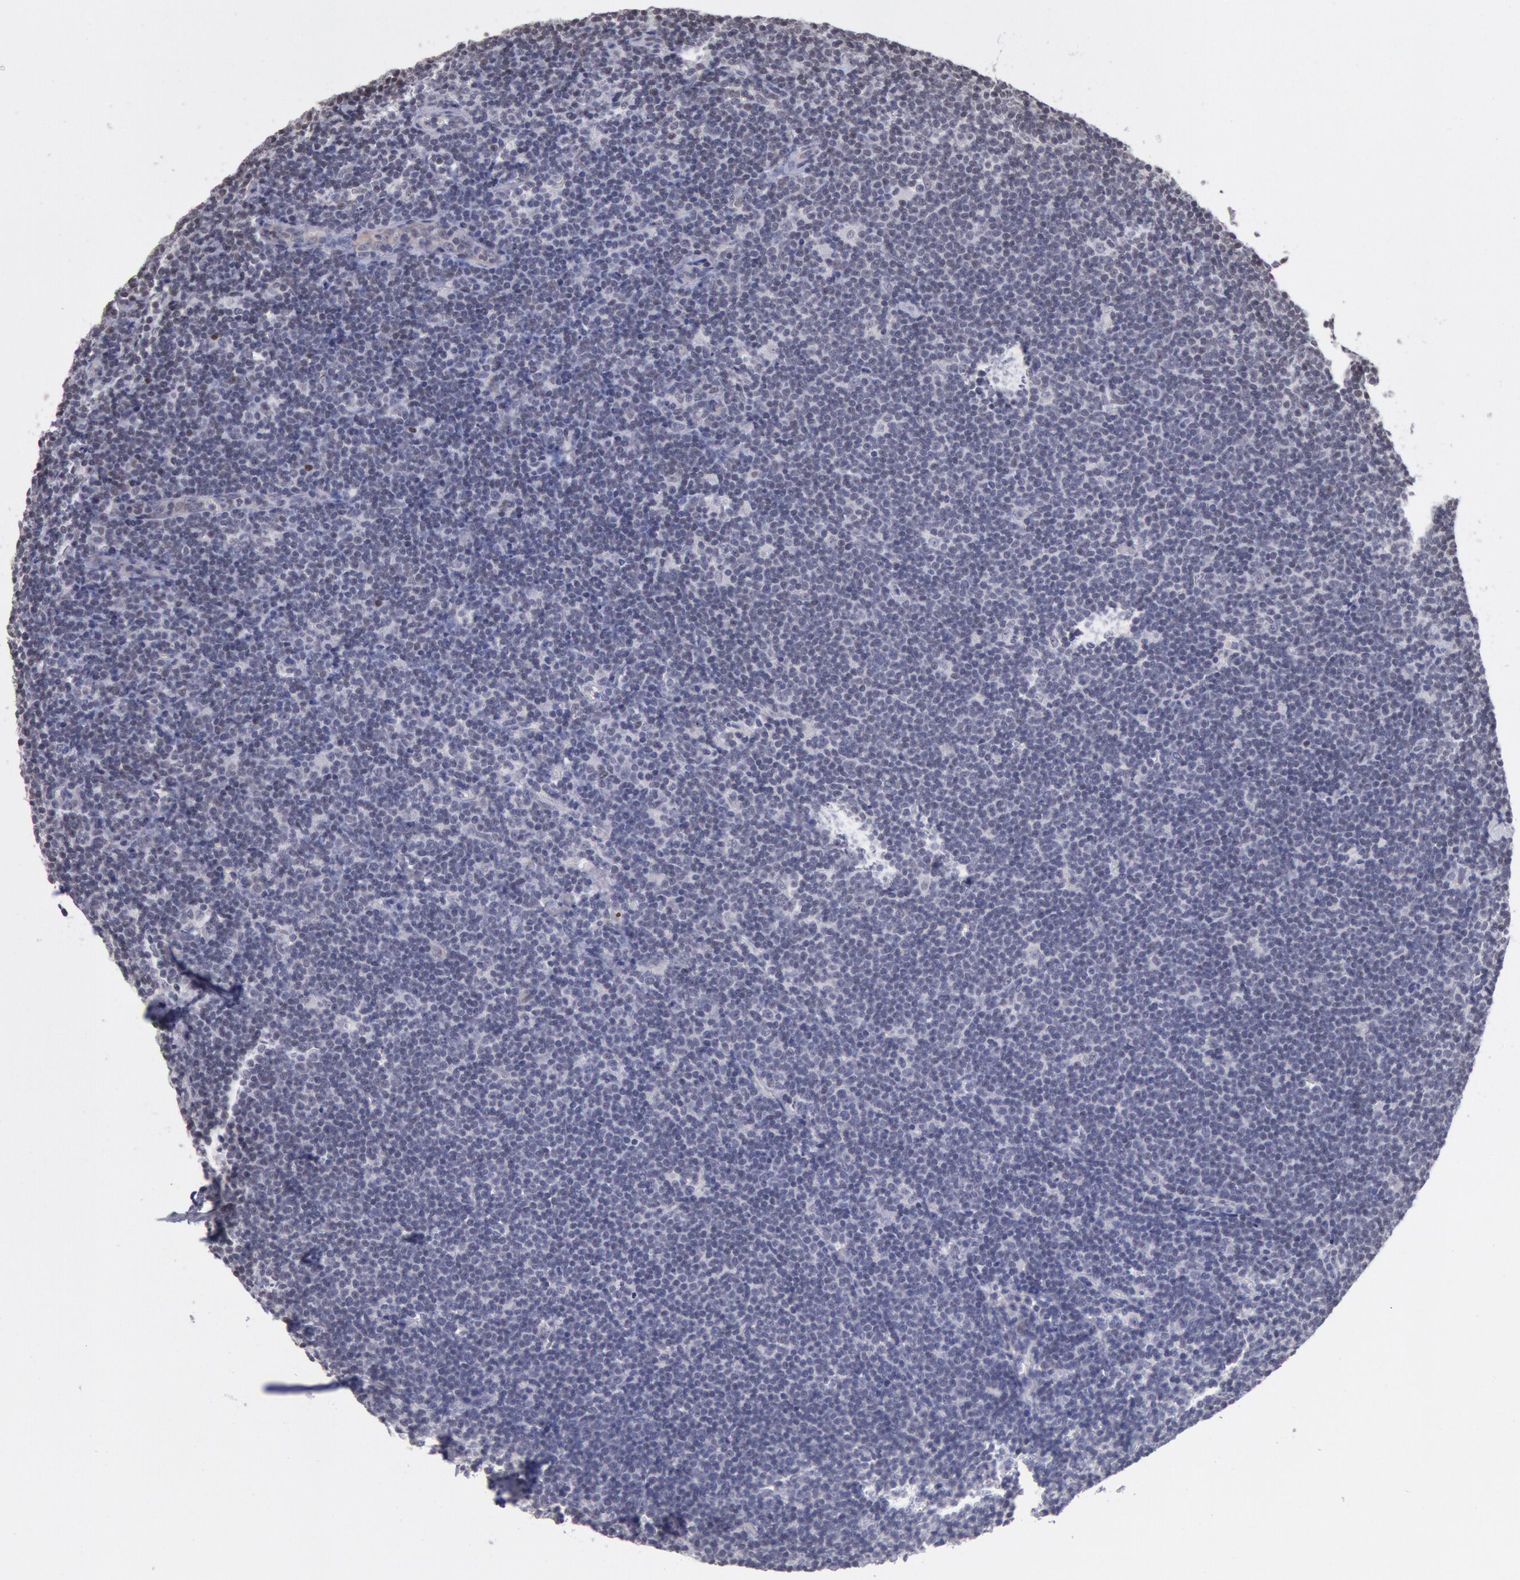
{"staining": {"intensity": "negative", "quantity": "none", "location": "none"}, "tissue": "lymphoma", "cell_type": "Tumor cells", "image_type": "cancer", "snomed": [{"axis": "morphology", "description": "Malignant lymphoma, non-Hodgkin's type, Low grade"}, {"axis": "topography", "description": "Lymph node"}], "caption": "This is a micrograph of immunohistochemistry staining of lymphoma, which shows no positivity in tumor cells.", "gene": "MYH7", "patient": {"sex": "male", "age": 65}}